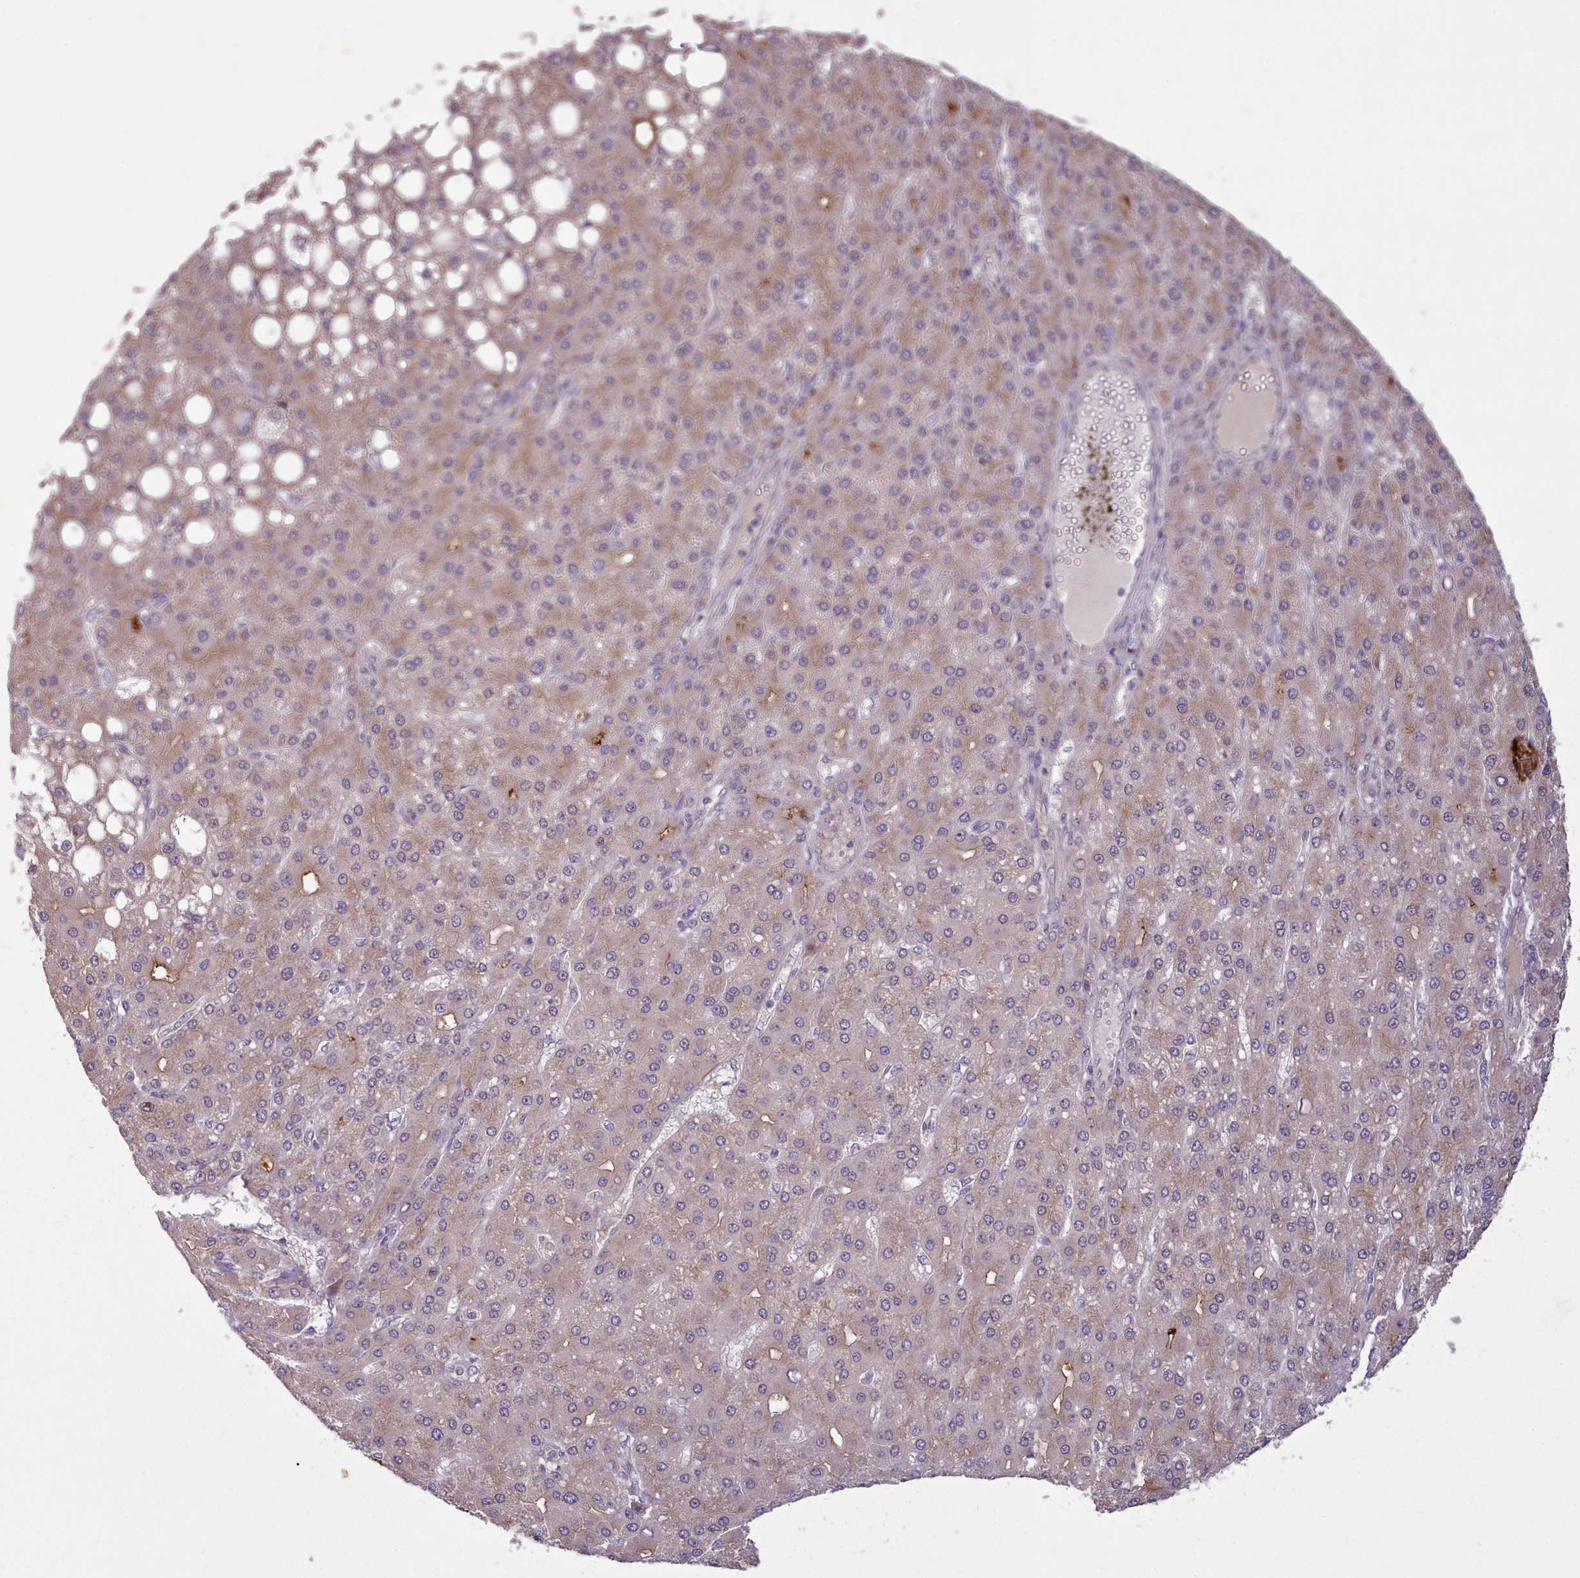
{"staining": {"intensity": "moderate", "quantity": "<25%", "location": "cytoplasmic/membranous"}, "tissue": "liver cancer", "cell_type": "Tumor cells", "image_type": "cancer", "snomed": [{"axis": "morphology", "description": "Carcinoma, Hepatocellular, NOS"}, {"axis": "topography", "description": "Liver"}], "caption": "This is an image of immunohistochemistry (IHC) staining of liver hepatocellular carcinoma, which shows moderate staining in the cytoplasmic/membranous of tumor cells.", "gene": "NMRK1", "patient": {"sex": "male", "age": 67}}